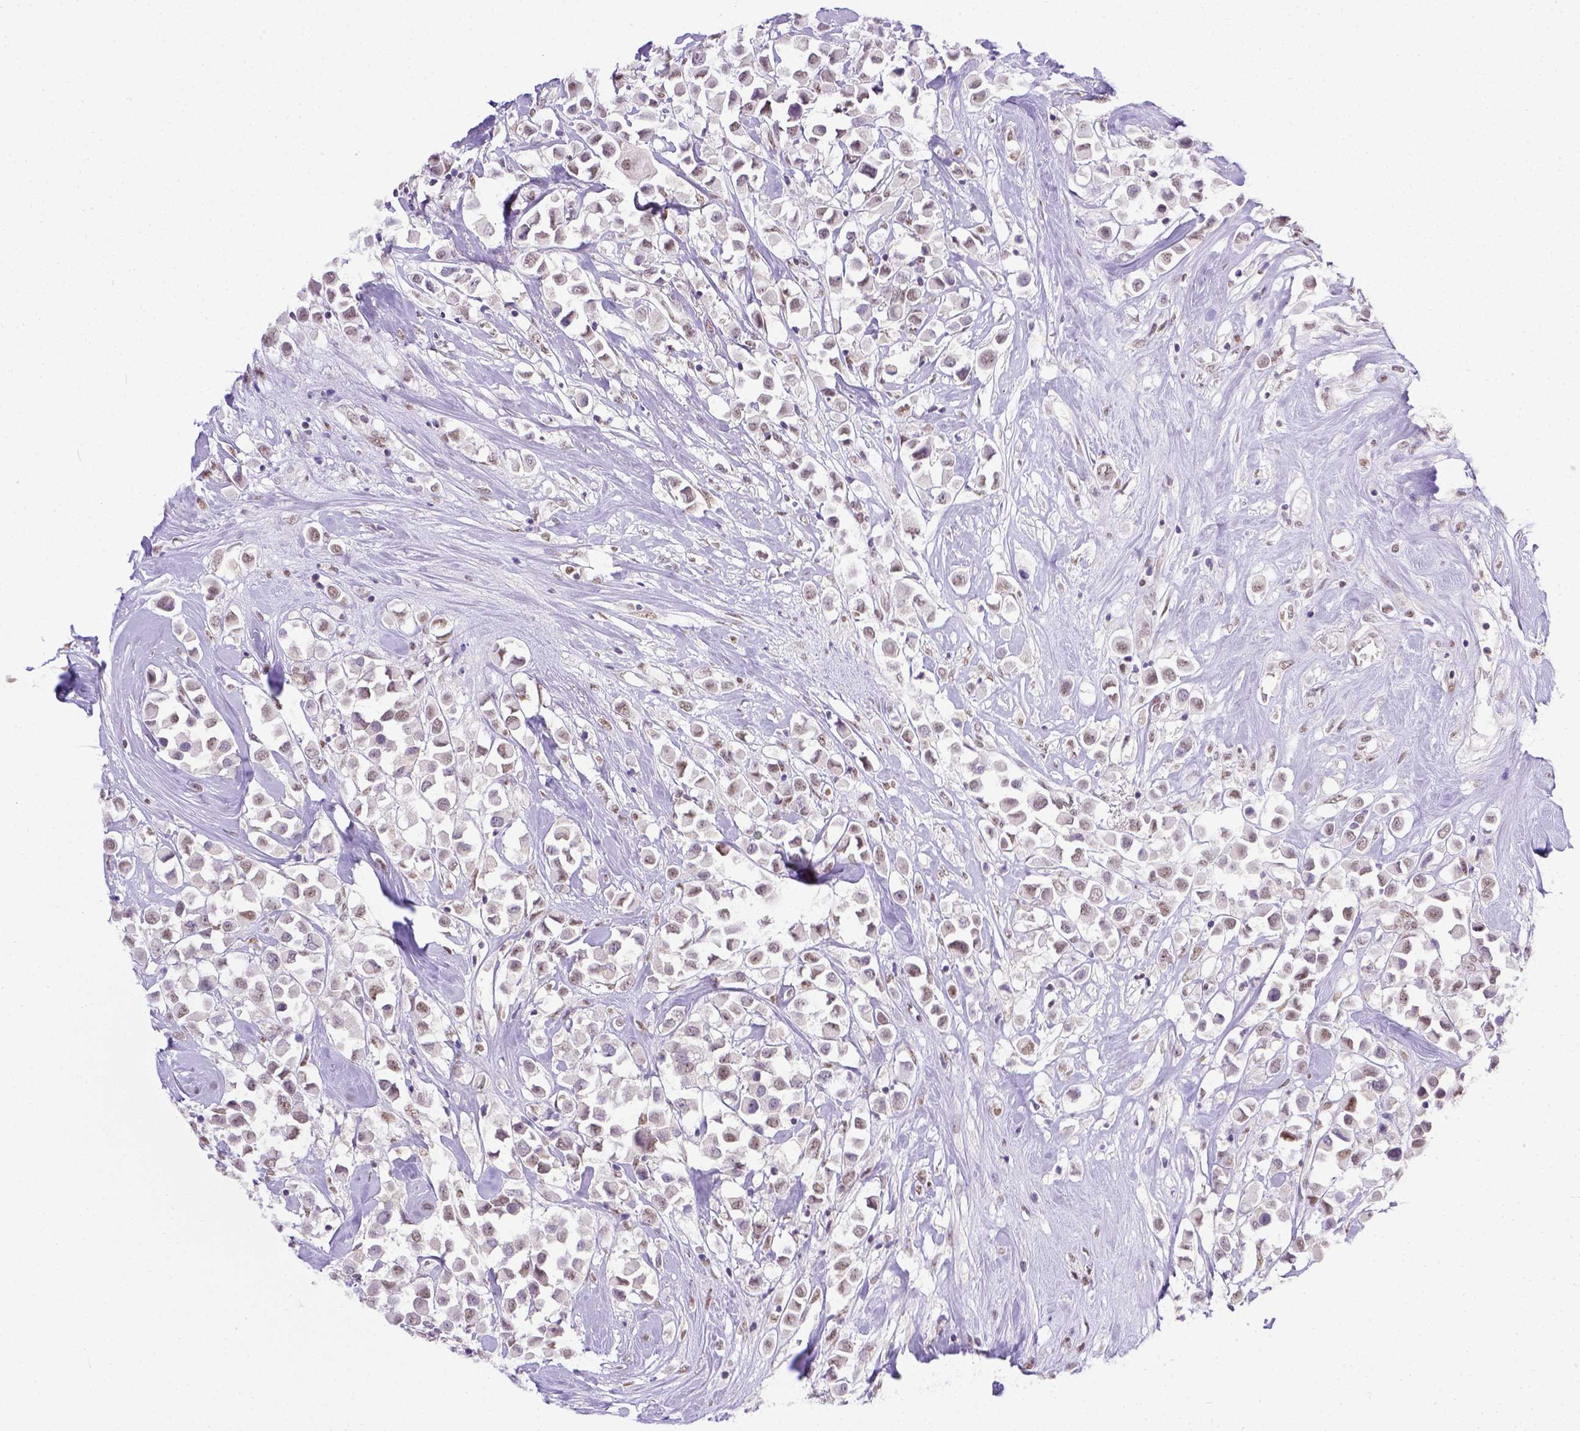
{"staining": {"intensity": "weak", "quantity": ">75%", "location": "nuclear"}, "tissue": "breast cancer", "cell_type": "Tumor cells", "image_type": "cancer", "snomed": [{"axis": "morphology", "description": "Duct carcinoma"}, {"axis": "topography", "description": "Breast"}], "caption": "Weak nuclear expression is appreciated in about >75% of tumor cells in breast cancer.", "gene": "ERCC1", "patient": {"sex": "female", "age": 61}}